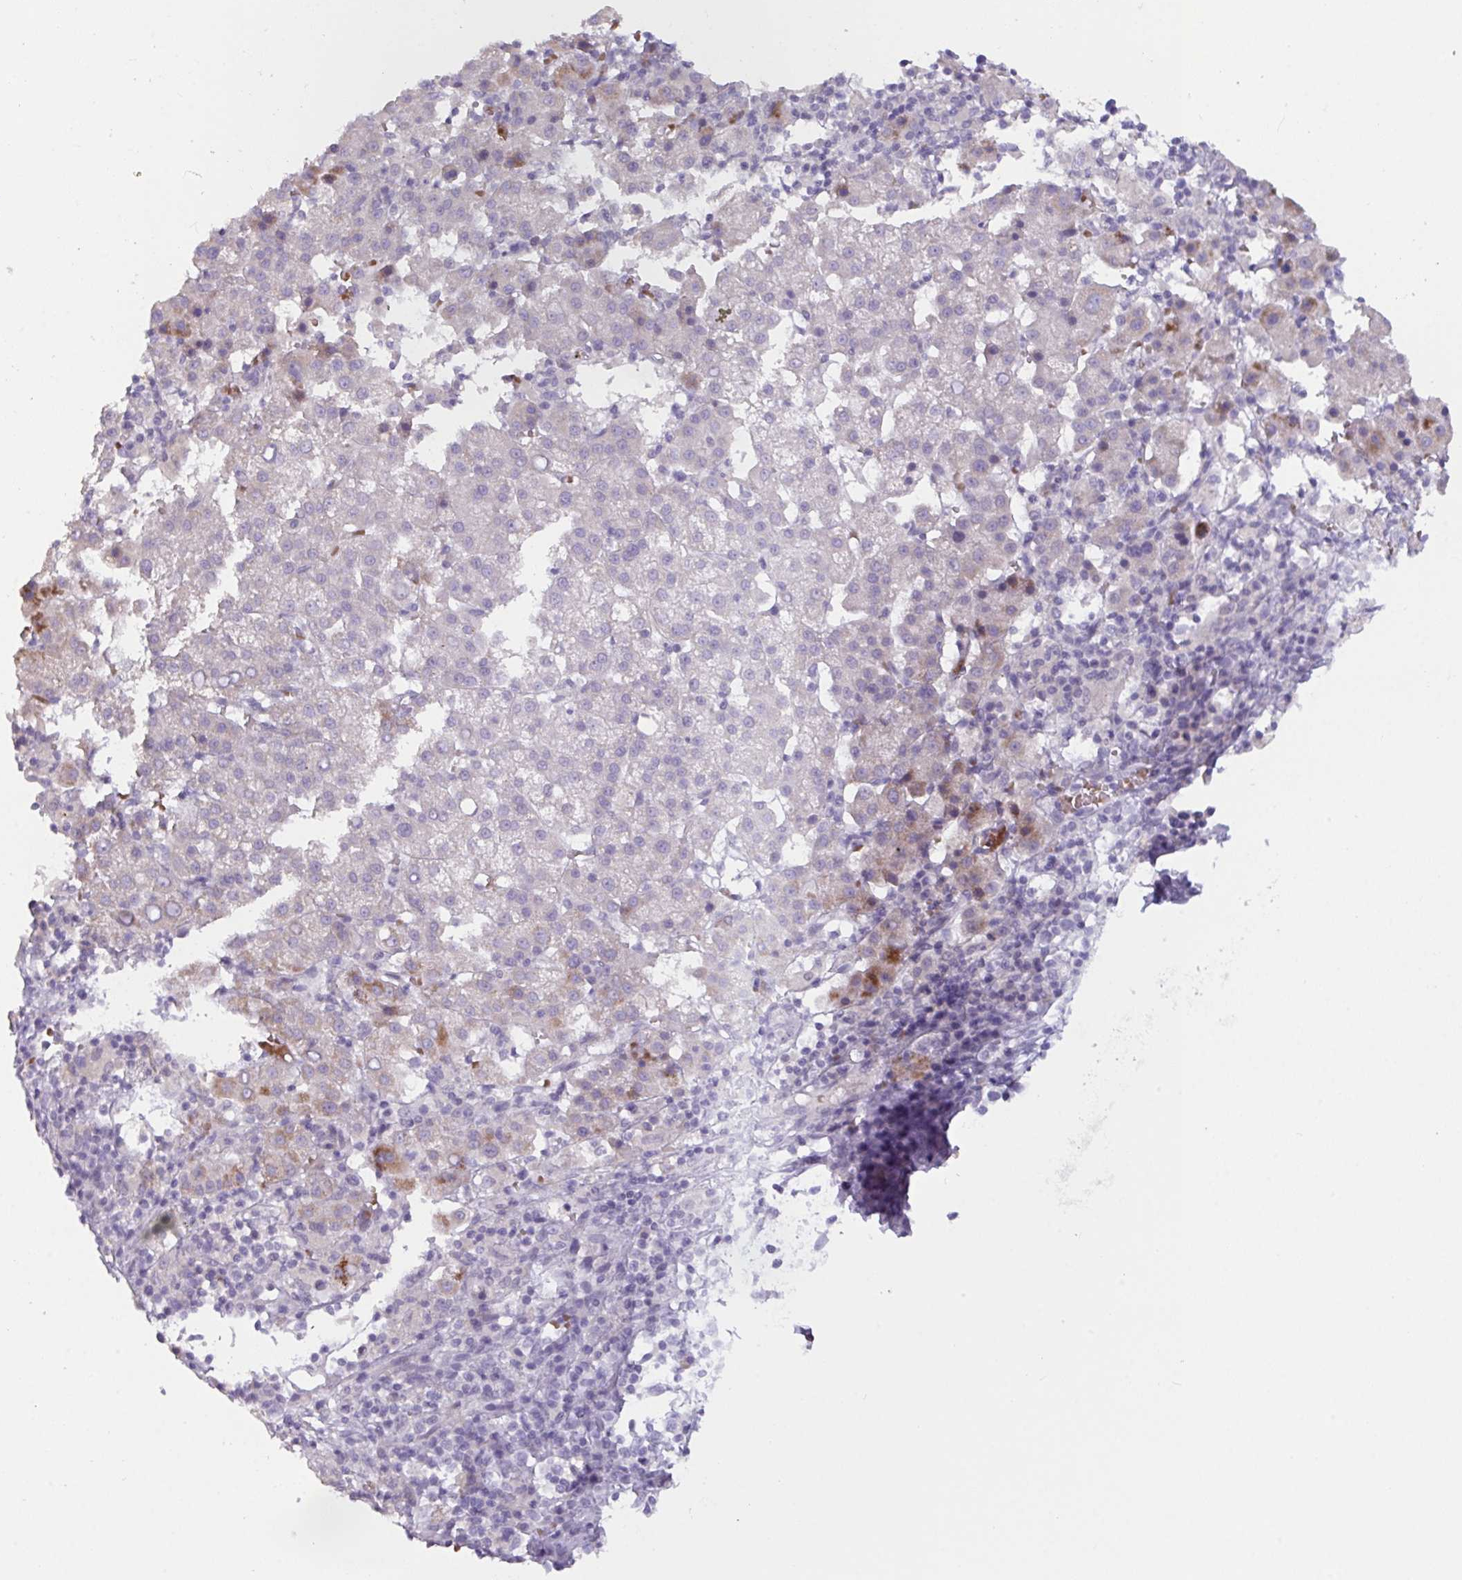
{"staining": {"intensity": "negative", "quantity": "none", "location": "none"}, "tissue": "liver cancer", "cell_type": "Tumor cells", "image_type": "cancer", "snomed": [{"axis": "morphology", "description": "Carcinoma, Hepatocellular, NOS"}, {"axis": "topography", "description": "Liver"}], "caption": "DAB immunohistochemical staining of liver hepatocellular carcinoma displays no significant expression in tumor cells.", "gene": "RFPL4B", "patient": {"sex": "female", "age": 58}}